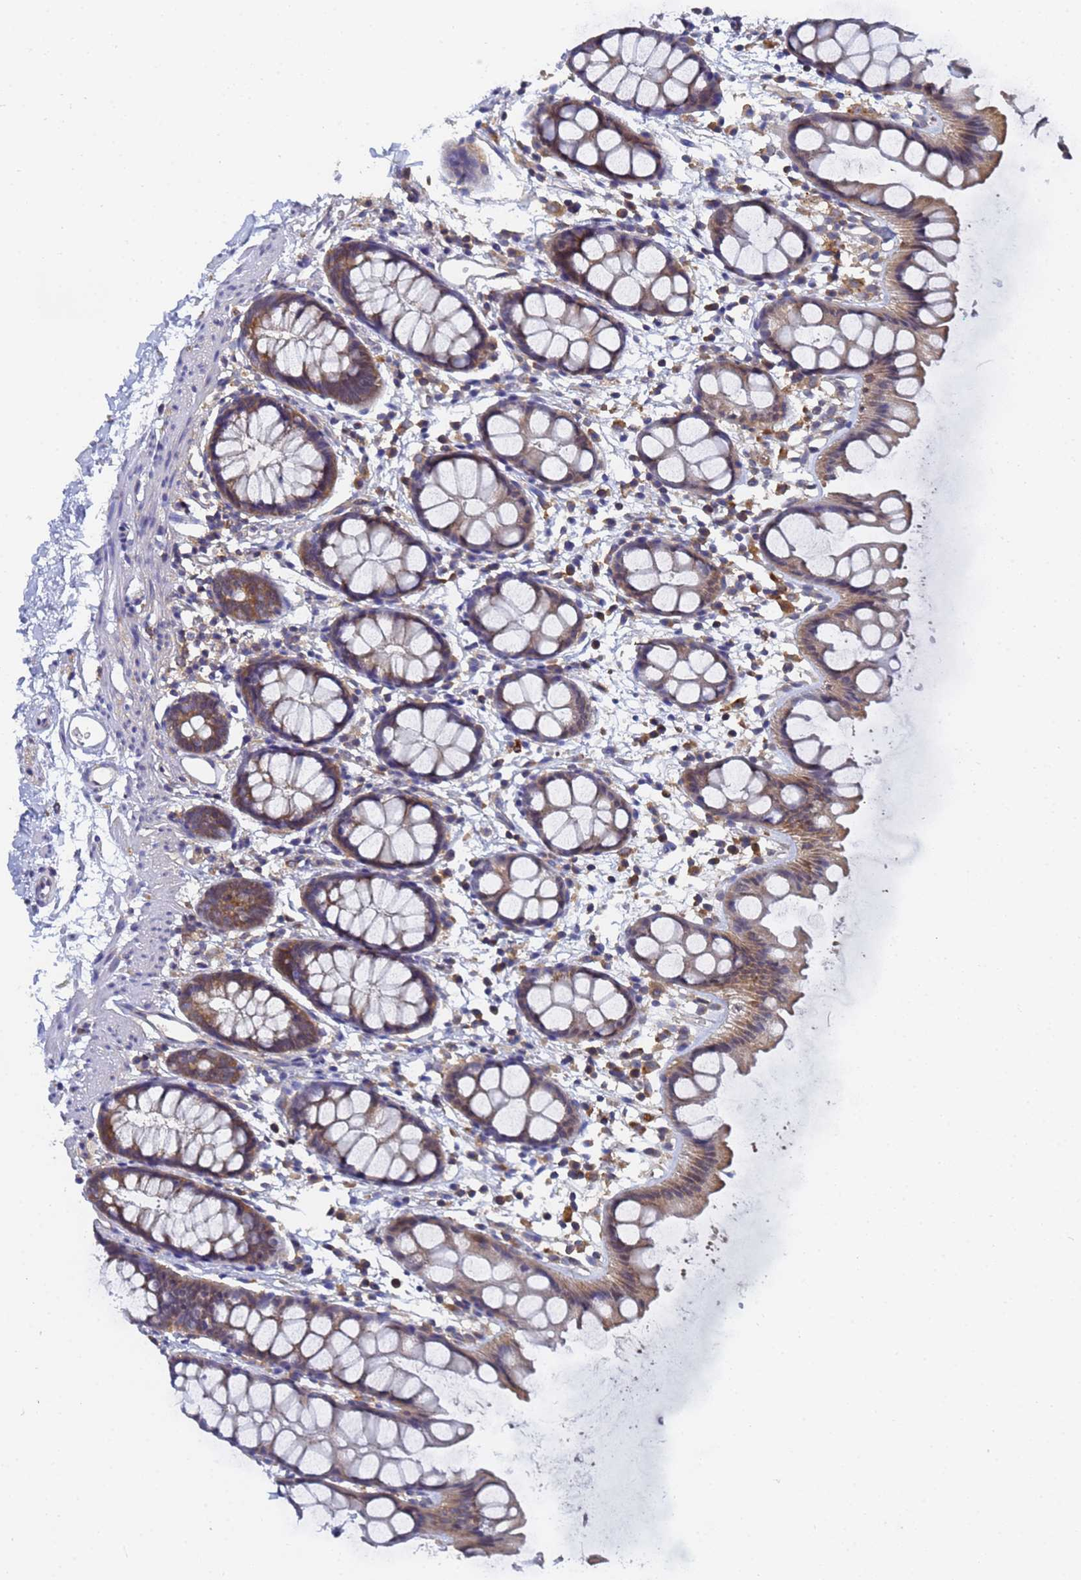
{"staining": {"intensity": "moderate", "quantity": ">75%", "location": "cytoplasmic/membranous"}, "tissue": "rectum", "cell_type": "Glandular cells", "image_type": "normal", "snomed": [{"axis": "morphology", "description": "Normal tissue, NOS"}, {"axis": "topography", "description": "Rectum"}], "caption": "Immunohistochemistry staining of benign rectum, which reveals medium levels of moderate cytoplasmic/membranous staining in approximately >75% of glandular cells indicating moderate cytoplasmic/membranous protein expression. The staining was performed using DAB (3,3'-diaminobenzidine) (brown) for protein detection and nuclei were counterstained in hematoxylin (blue).", "gene": "ALS2CL", "patient": {"sex": "female", "age": 65}}